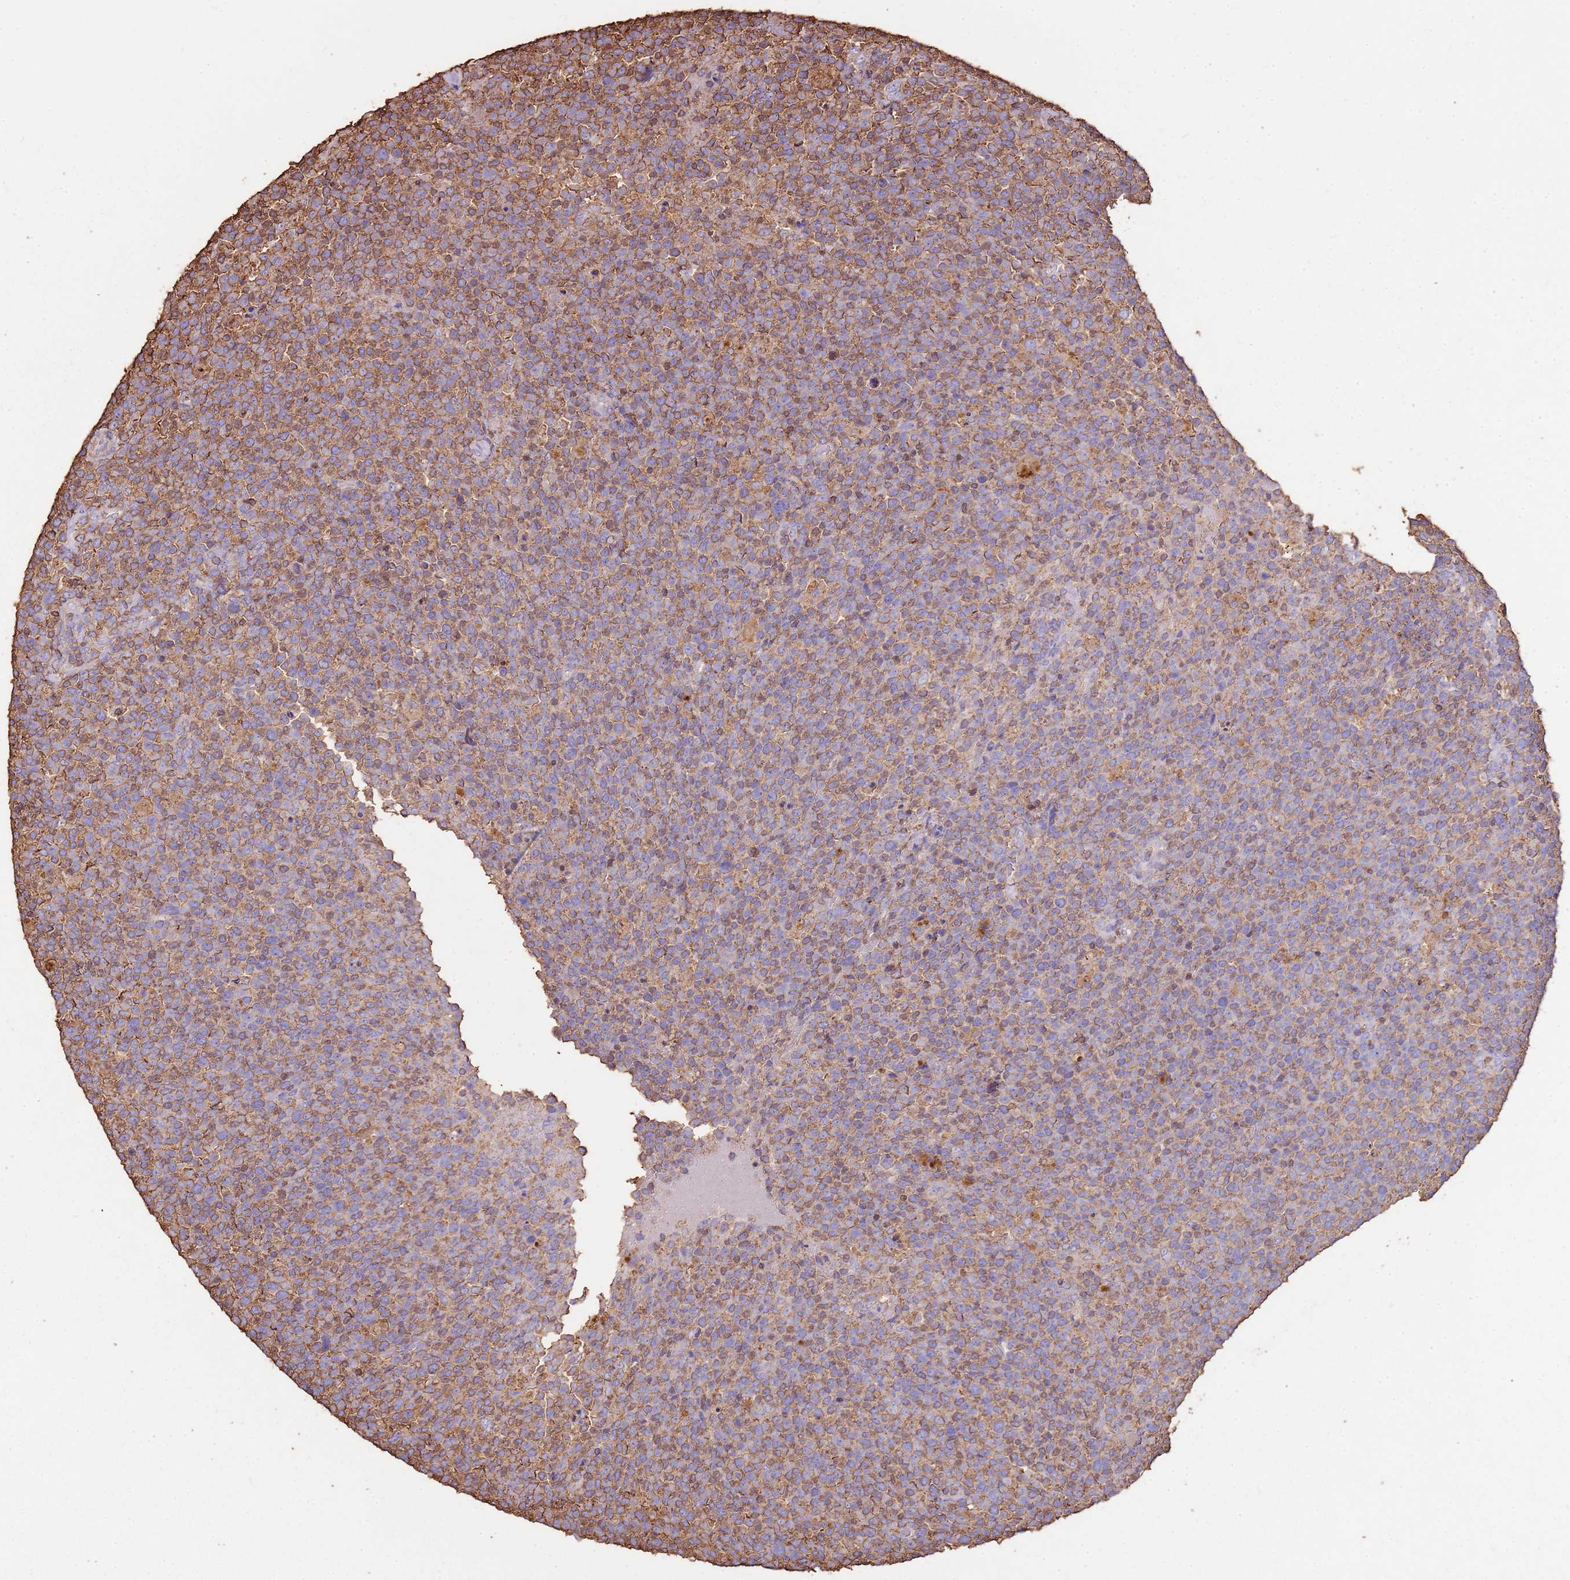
{"staining": {"intensity": "moderate", "quantity": "25%-75%", "location": "cytoplasmic/membranous"}, "tissue": "lymphoma", "cell_type": "Tumor cells", "image_type": "cancer", "snomed": [{"axis": "morphology", "description": "Malignant lymphoma, non-Hodgkin's type, High grade"}, {"axis": "topography", "description": "Lymph node"}], "caption": "Approximately 25%-75% of tumor cells in human malignant lymphoma, non-Hodgkin's type (high-grade) display moderate cytoplasmic/membranous protein expression as visualized by brown immunohistochemical staining.", "gene": "ARL10", "patient": {"sex": "male", "age": 61}}